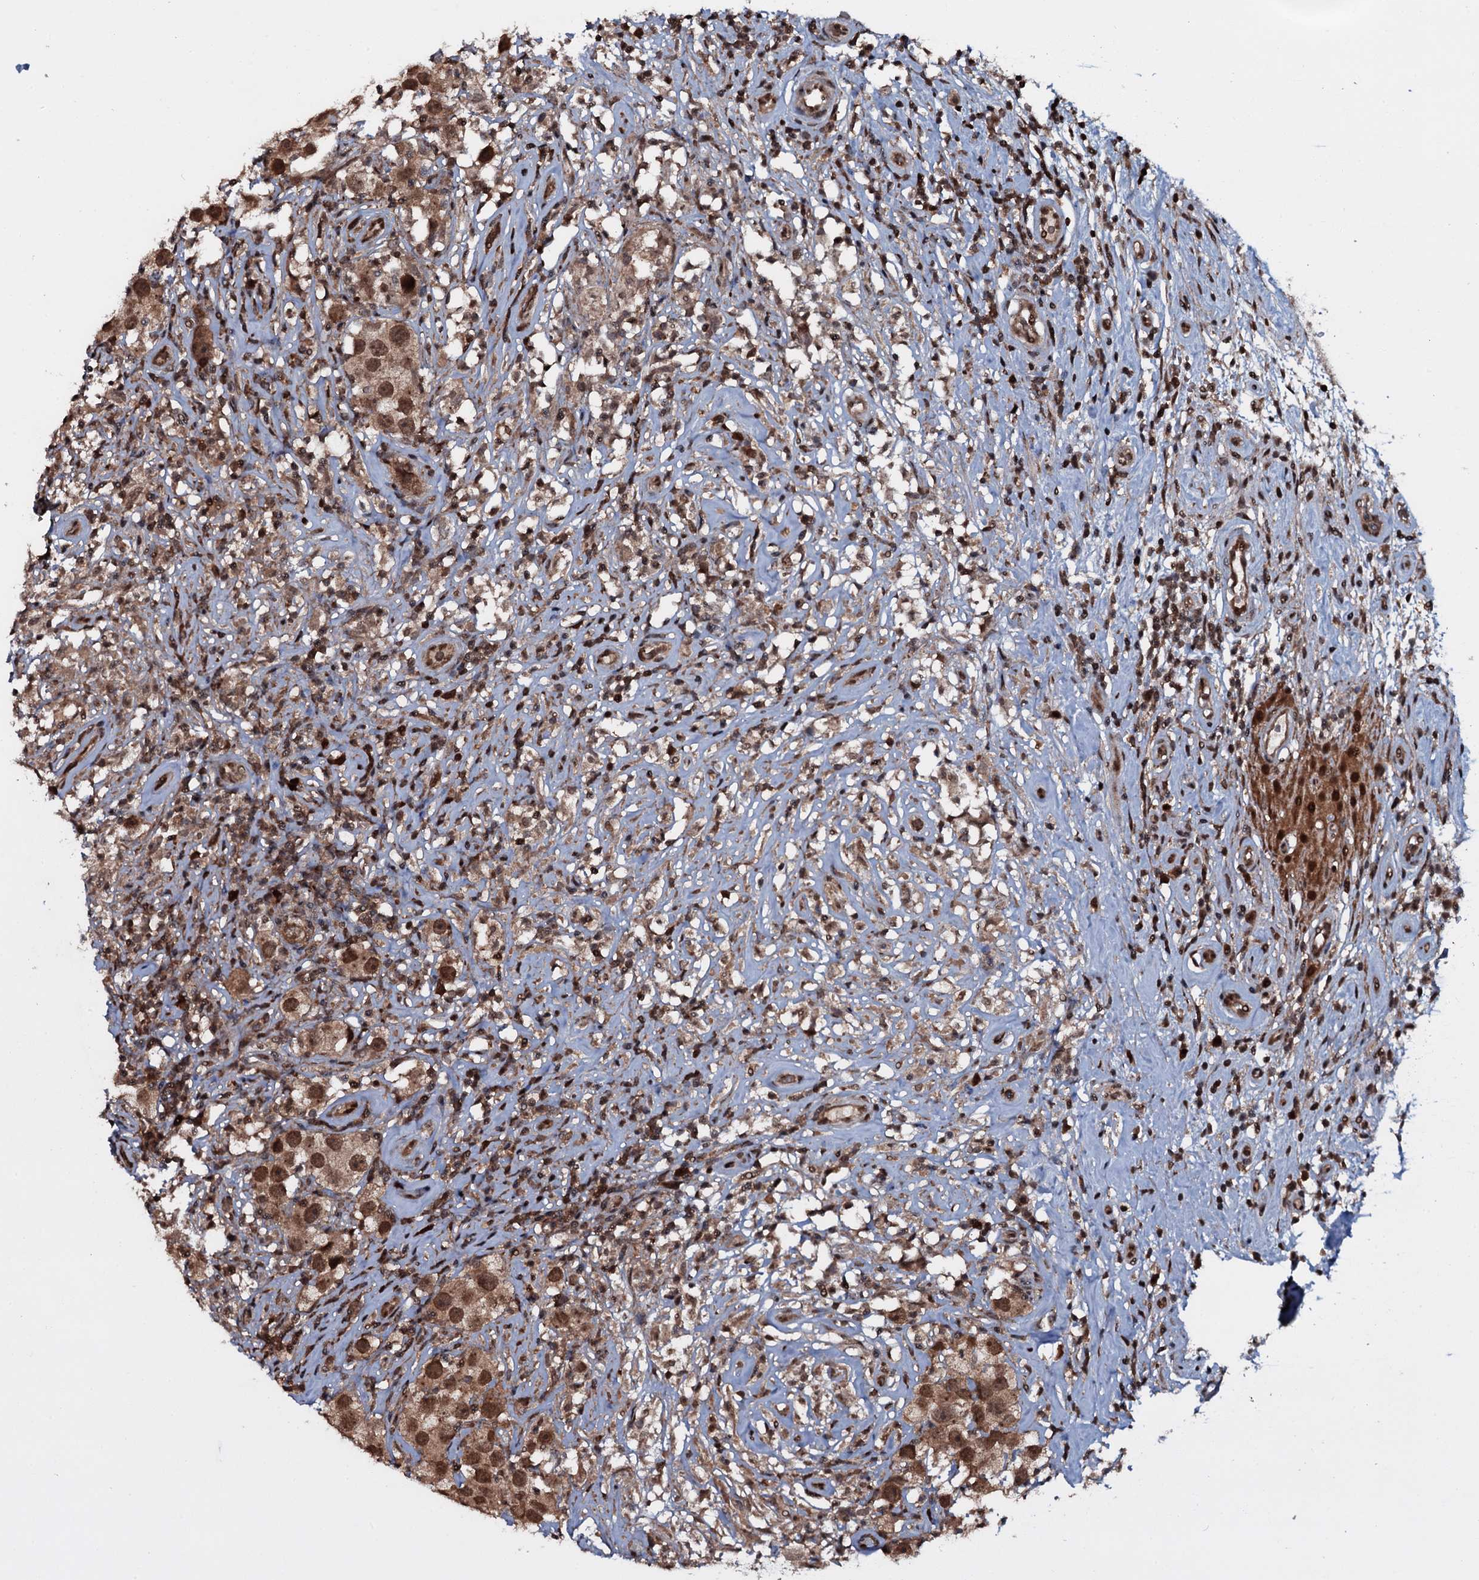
{"staining": {"intensity": "moderate", "quantity": ">75%", "location": "cytoplasmic/membranous,nuclear"}, "tissue": "testis cancer", "cell_type": "Tumor cells", "image_type": "cancer", "snomed": [{"axis": "morphology", "description": "Seminoma, NOS"}, {"axis": "topography", "description": "Testis"}], "caption": "A histopathology image of human testis seminoma stained for a protein demonstrates moderate cytoplasmic/membranous and nuclear brown staining in tumor cells.", "gene": "HDDC3", "patient": {"sex": "male", "age": 49}}